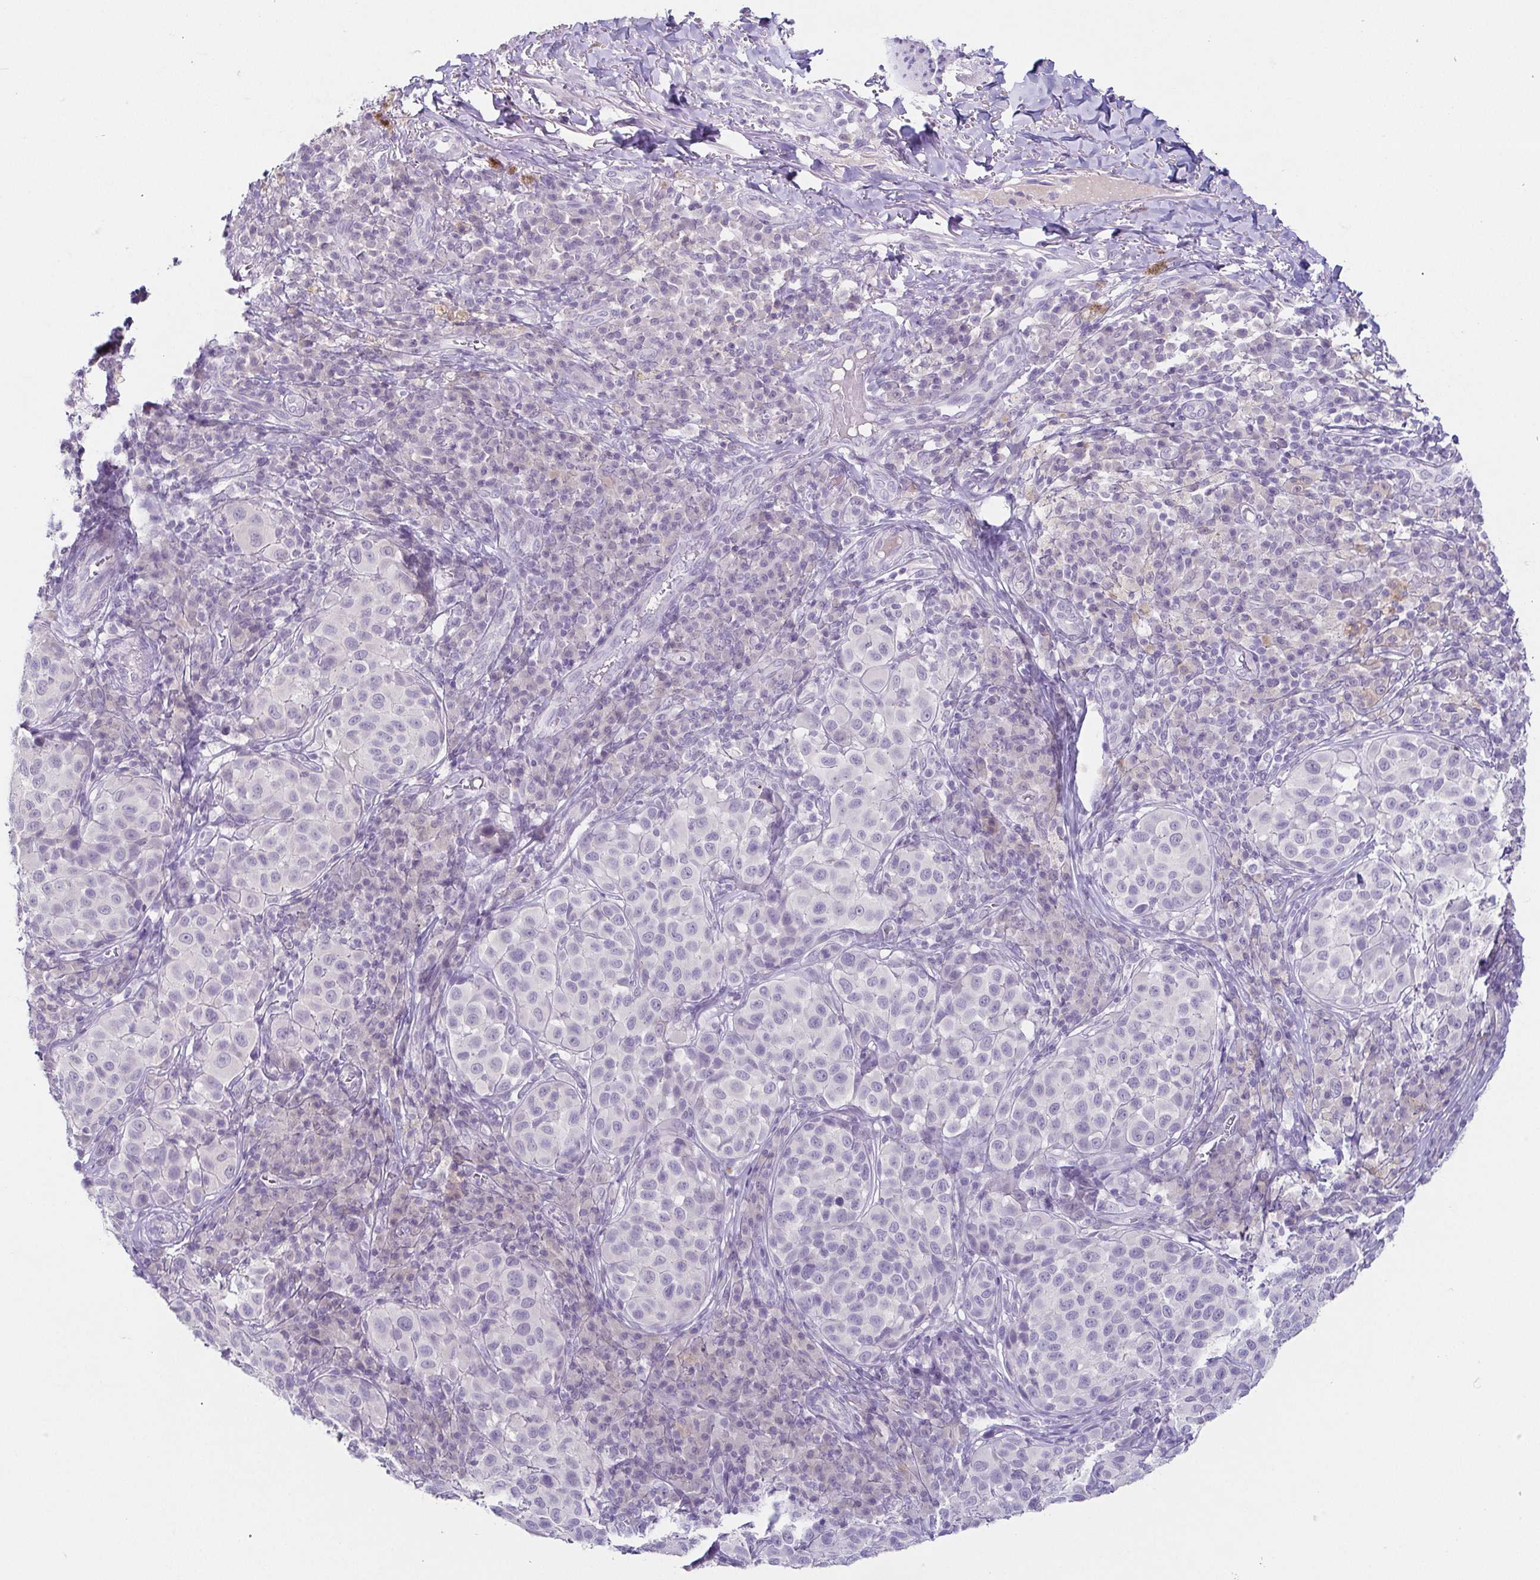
{"staining": {"intensity": "negative", "quantity": "none", "location": "none"}, "tissue": "melanoma", "cell_type": "Tumor cells", "image_type": "cancer", "snomed": [{"axis": "morphology", "description": "Malignant melanoma, NOS"}, {"axis": "topography", "description": "Skin"}], "caption": "IHC photomicrograph of human melanoma stained for a protein (brown), which exhibits no expression in tumor cells.", "gene": "TP73", "patient": {"sex": "male", "age": 38}}